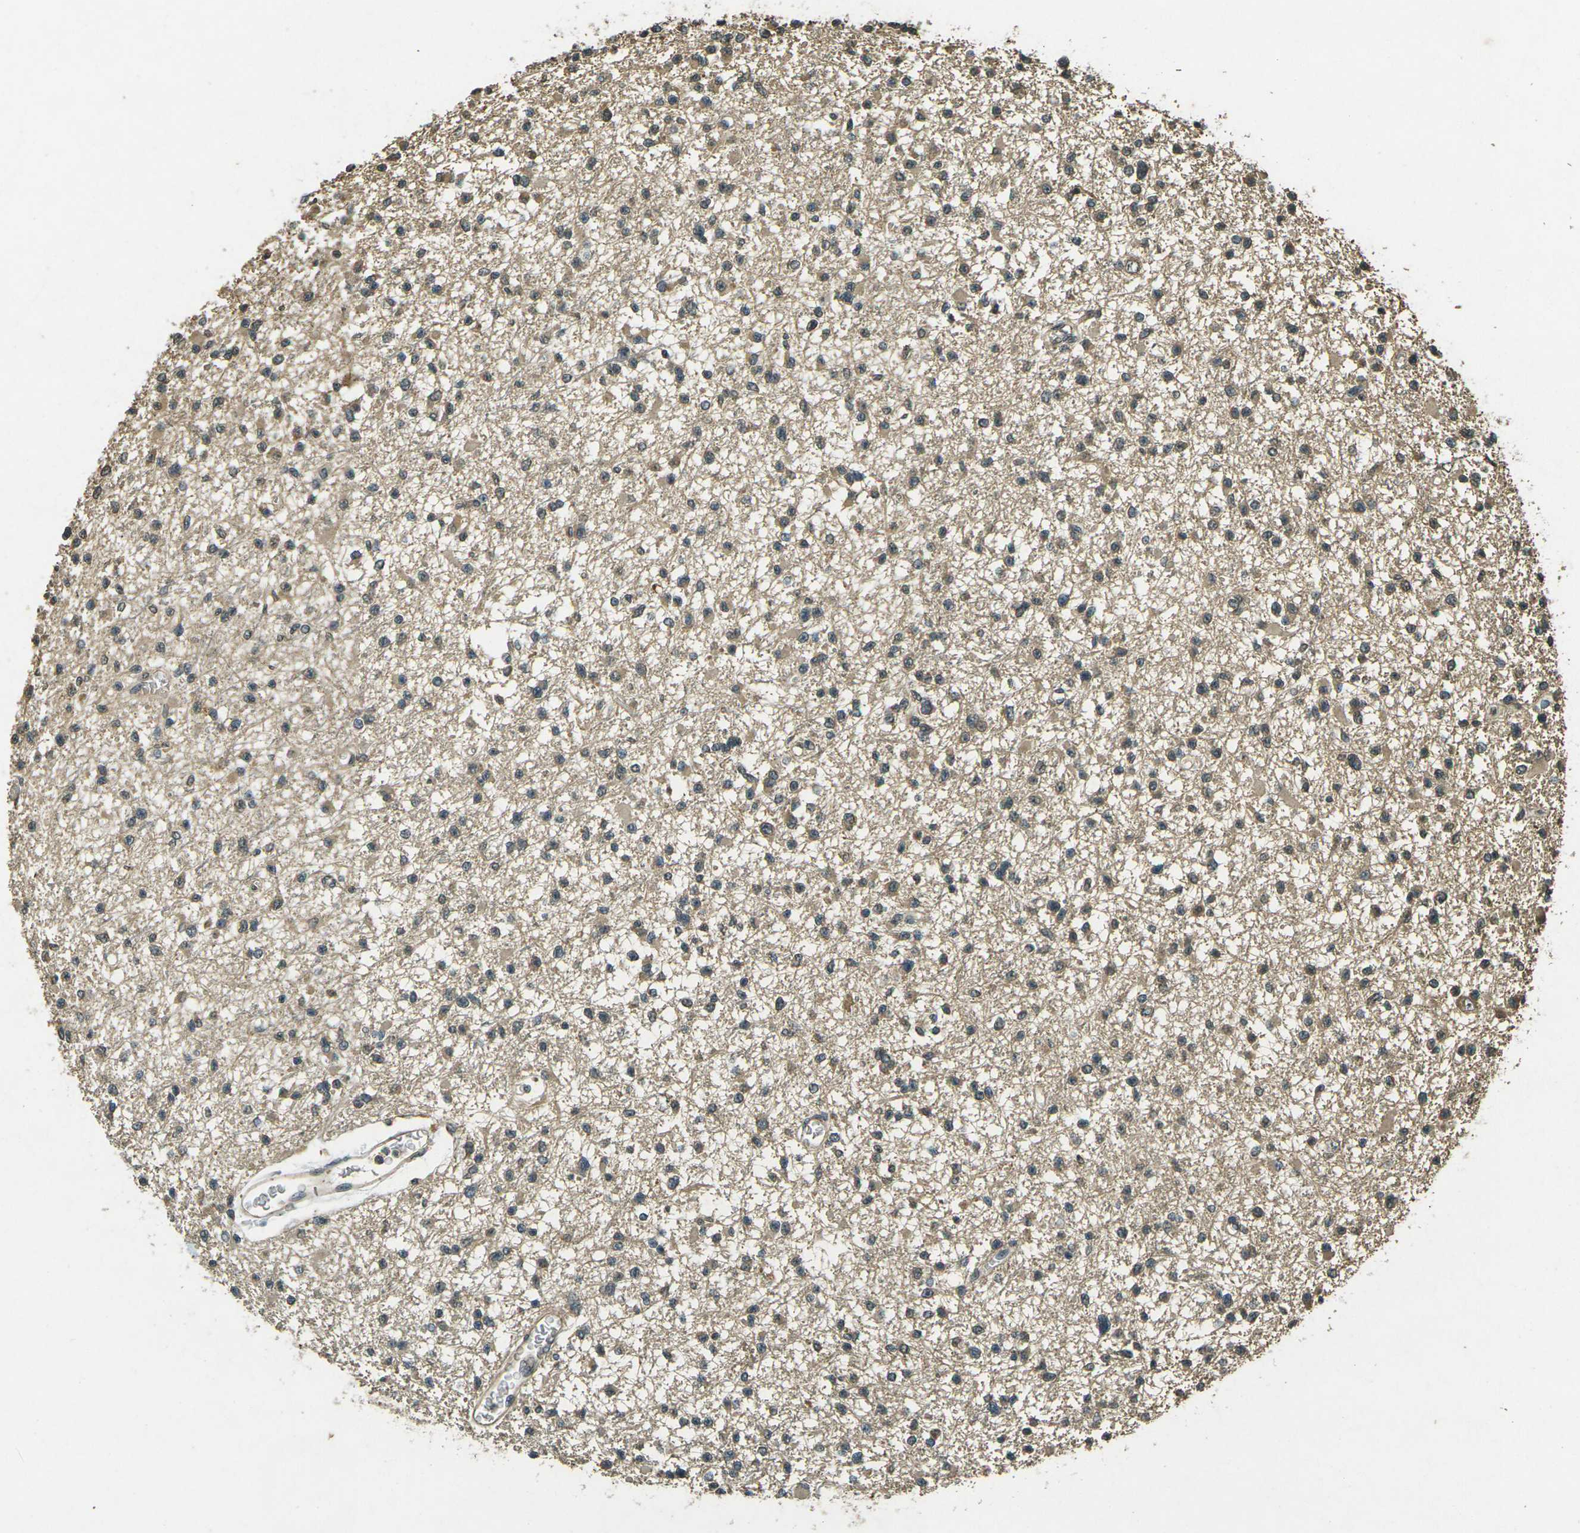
{"staining": {"intensity": "moderate", "quantity": ">75%", "location": "cytoplasmic/membranous"}, "tissue": "glioma", "cell_type": "Tumor cells", "image_type": "cancer", "snomed": [{"axis": "morphology", "description": "Glioma, malignant, Low grade"}, {"axis": "topography", "description": "Brain"}], "caption": "A high-resolution photomicrograph shows immunohistochemistry (IHC) staining of malignant glioma (low-grade), which shows moderate cytoplasmic/membranous expression in approximately >75% of tumor cells.", "gene": "PDE2A", "patient": {"sex": "female", "age": 22}}